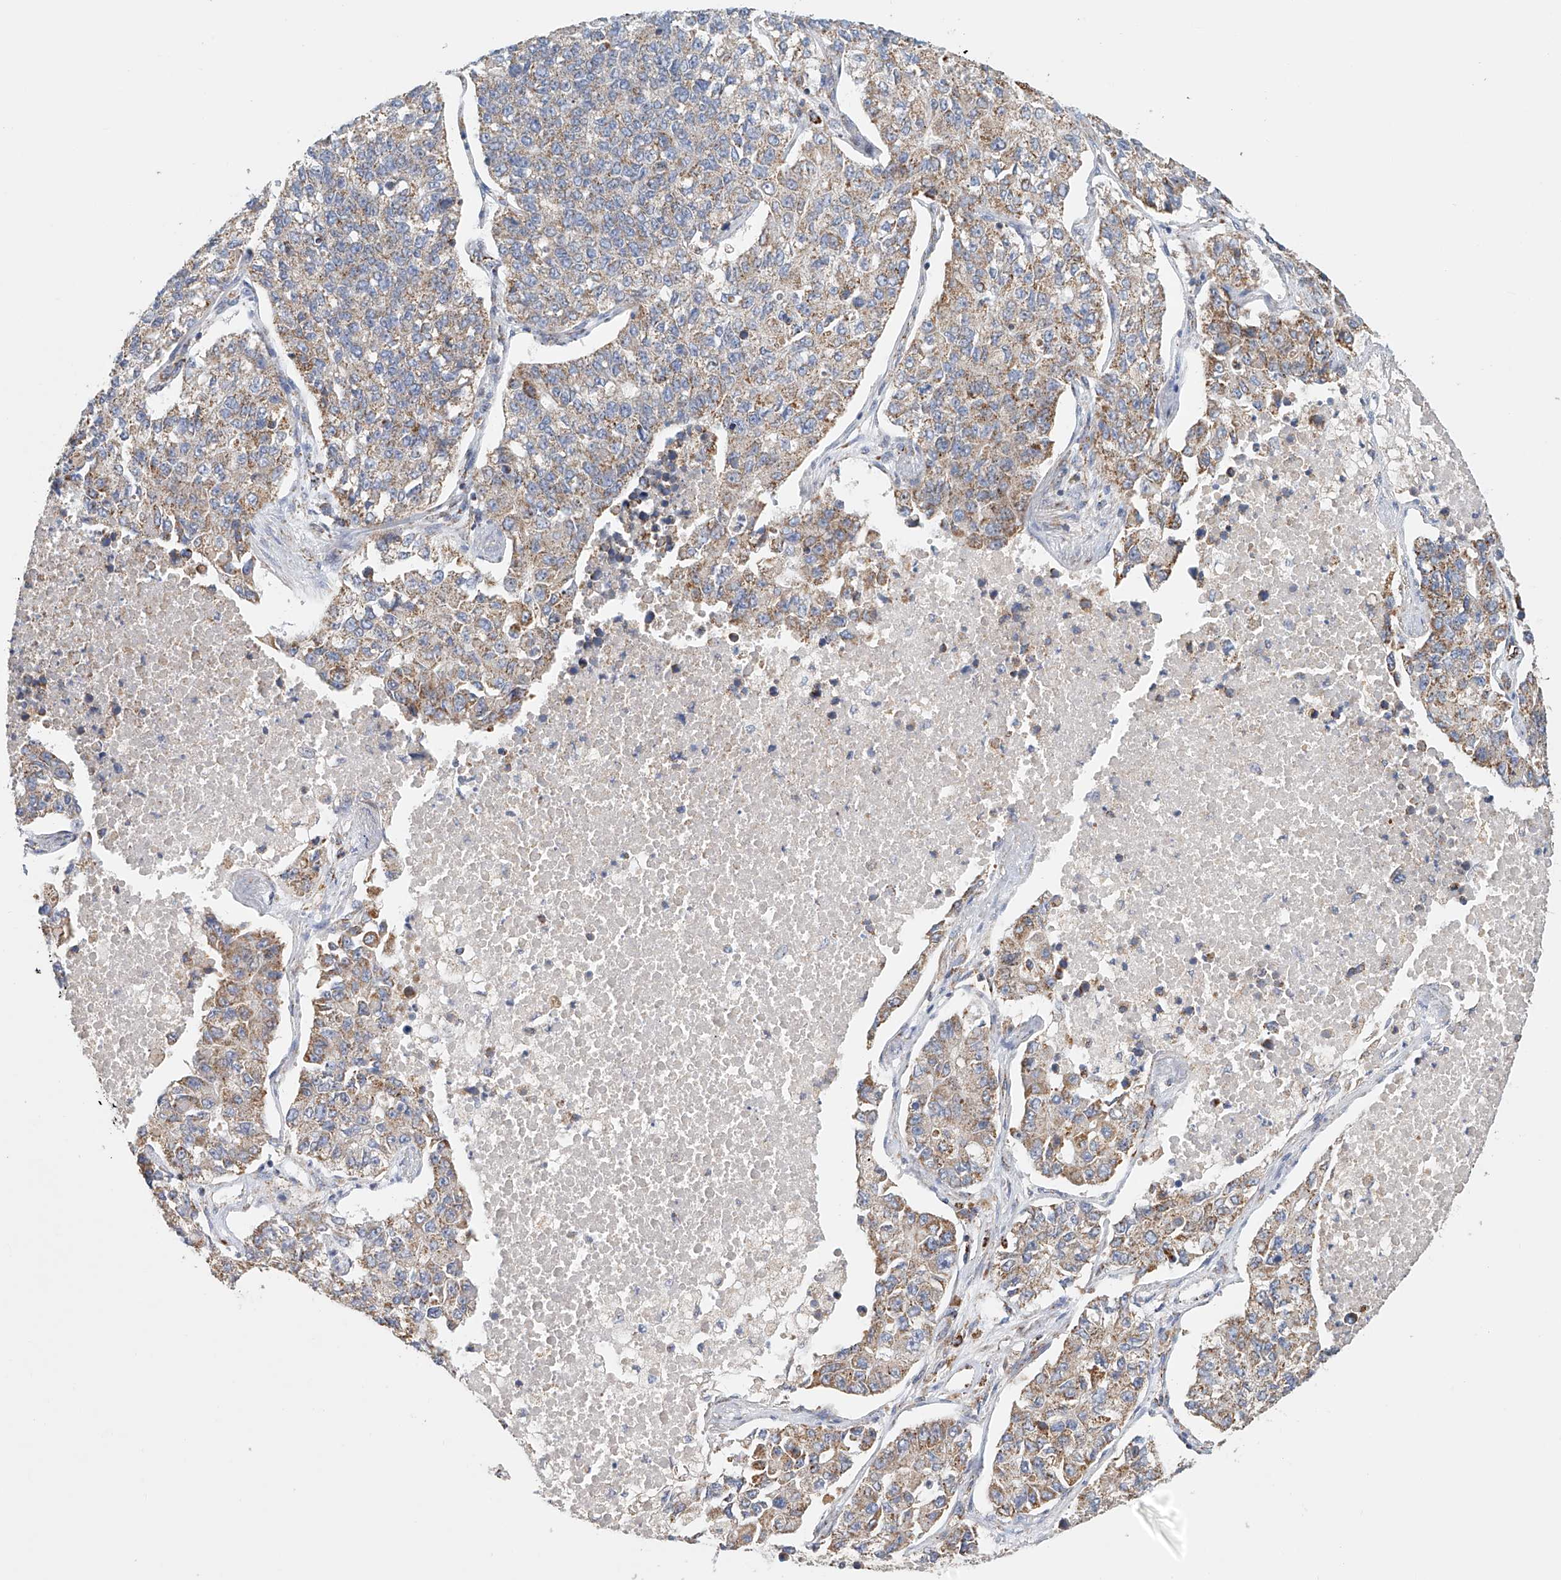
{"staining": {"intensity": "weak", "quantity": ">75%", "location": "cytoplasmic/membranous"}, "tissue": "lung cancer", "cell_type": "Tumor cells", "image_type": "cancer", "snomed": [{"axis": "morphology", "description": "Adenocarcinoma, NOS"}, {"axis": "topography", "description": "Lung"}], "caption": "The histopathology image displays immunohistochemical staining of lung adenocarcinoma. There is weak cytoplasmic/membranous positivity is present in approximately >75% of tumor cells.", "gene": "MCL1", "patient": {"sex": "male", "age": 49}}